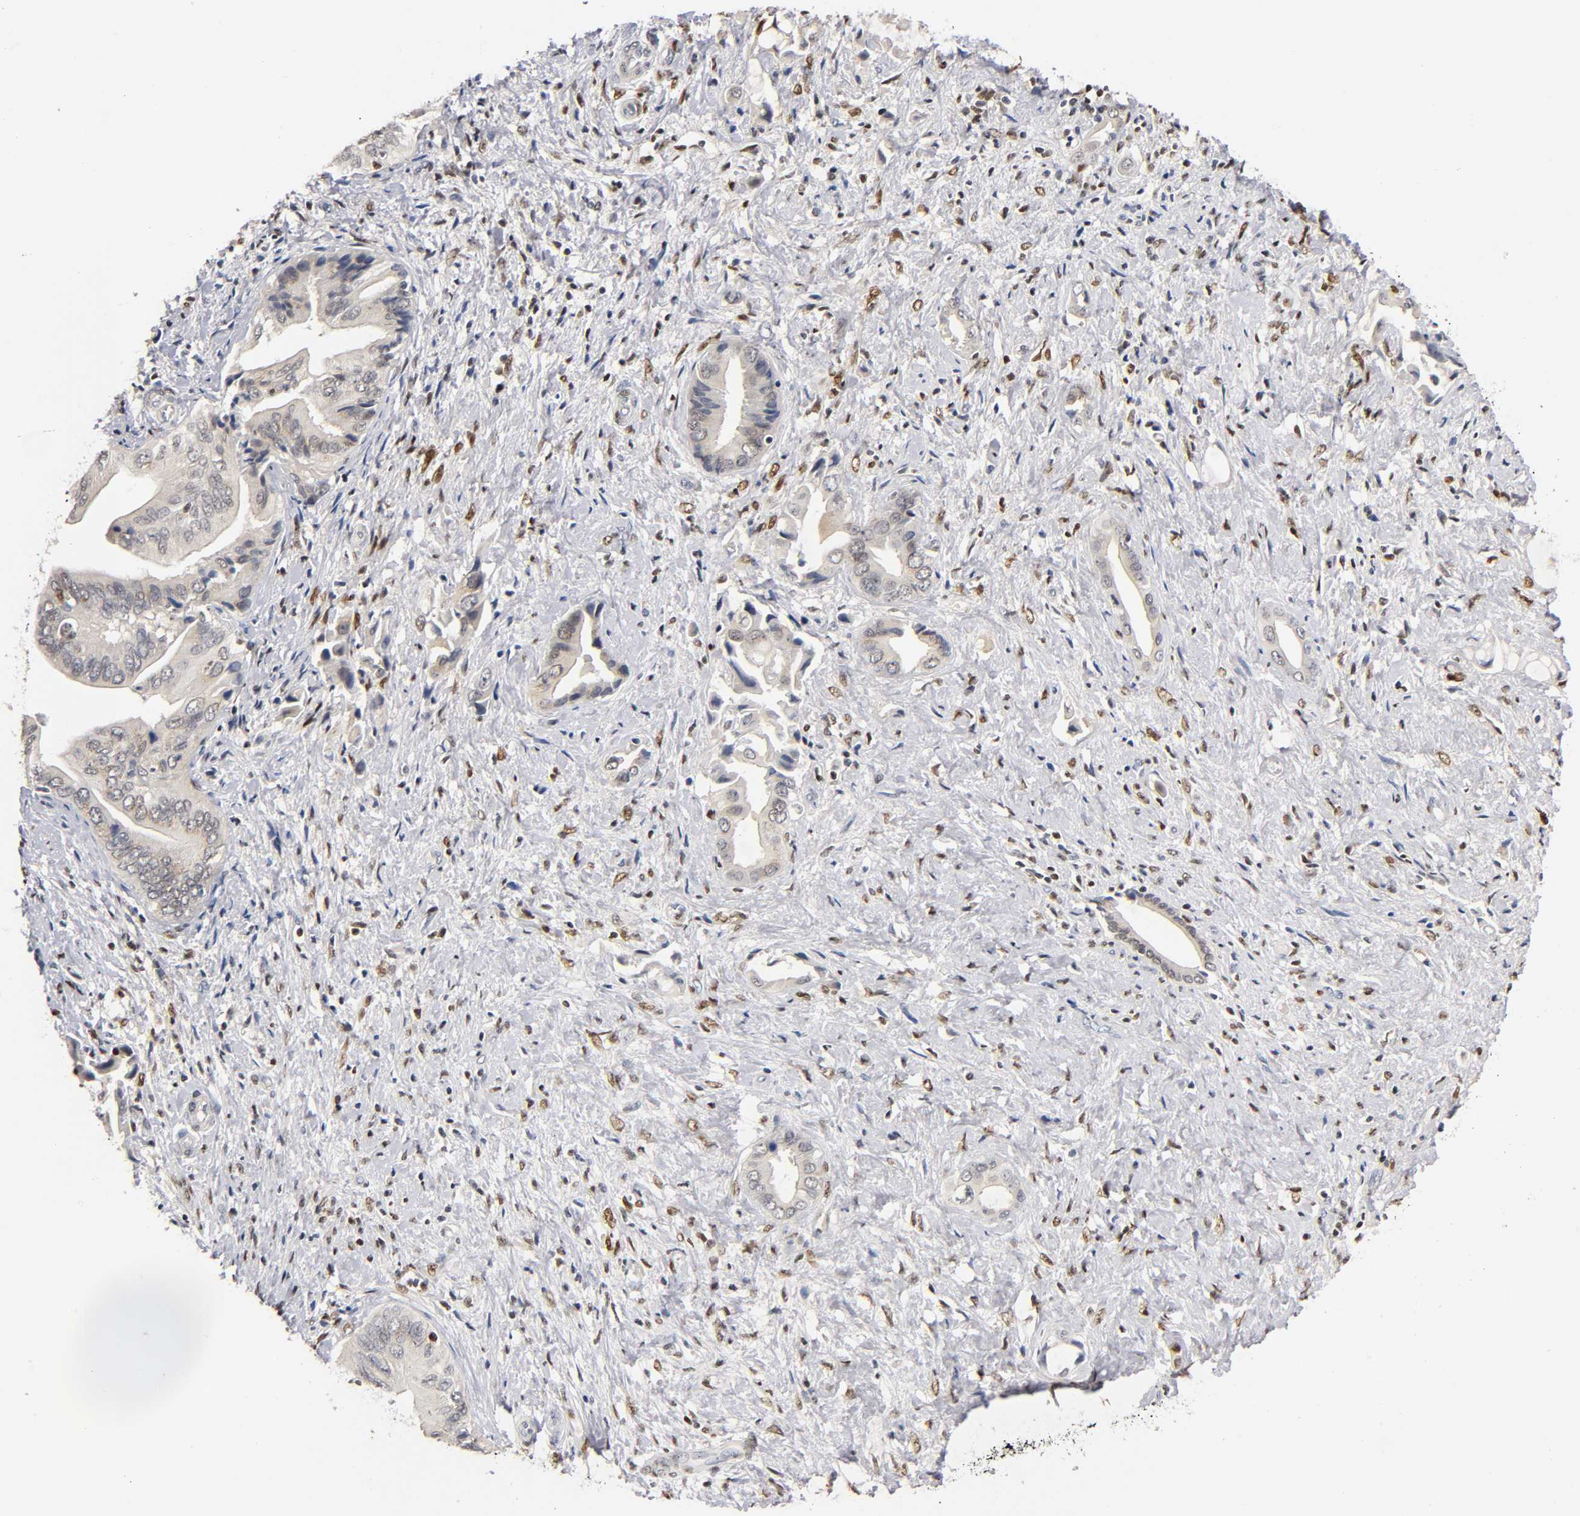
{"staining": {"intensity": "weak", "quantity": "25%-75%", "location": "cytoplasmic/membranous"}, "tissue": "liver cancer", "cell_type": "Tumor cells", "image_type": "cancer", "snomed": [{"axis": "morphology", "description": "Cholangiocarcinoma"}, {"axis": "topography", "description": "Liver"}], "caption": "Approximately 25%-75% of tumor cells in cholangiocarcinoma (liver) show weak cytoplasmic/membranous protein staining as visualized by brown immunohistochemical staining.", "gene": "RUNX1", "patient": {"sex": "male", "age": 58}}